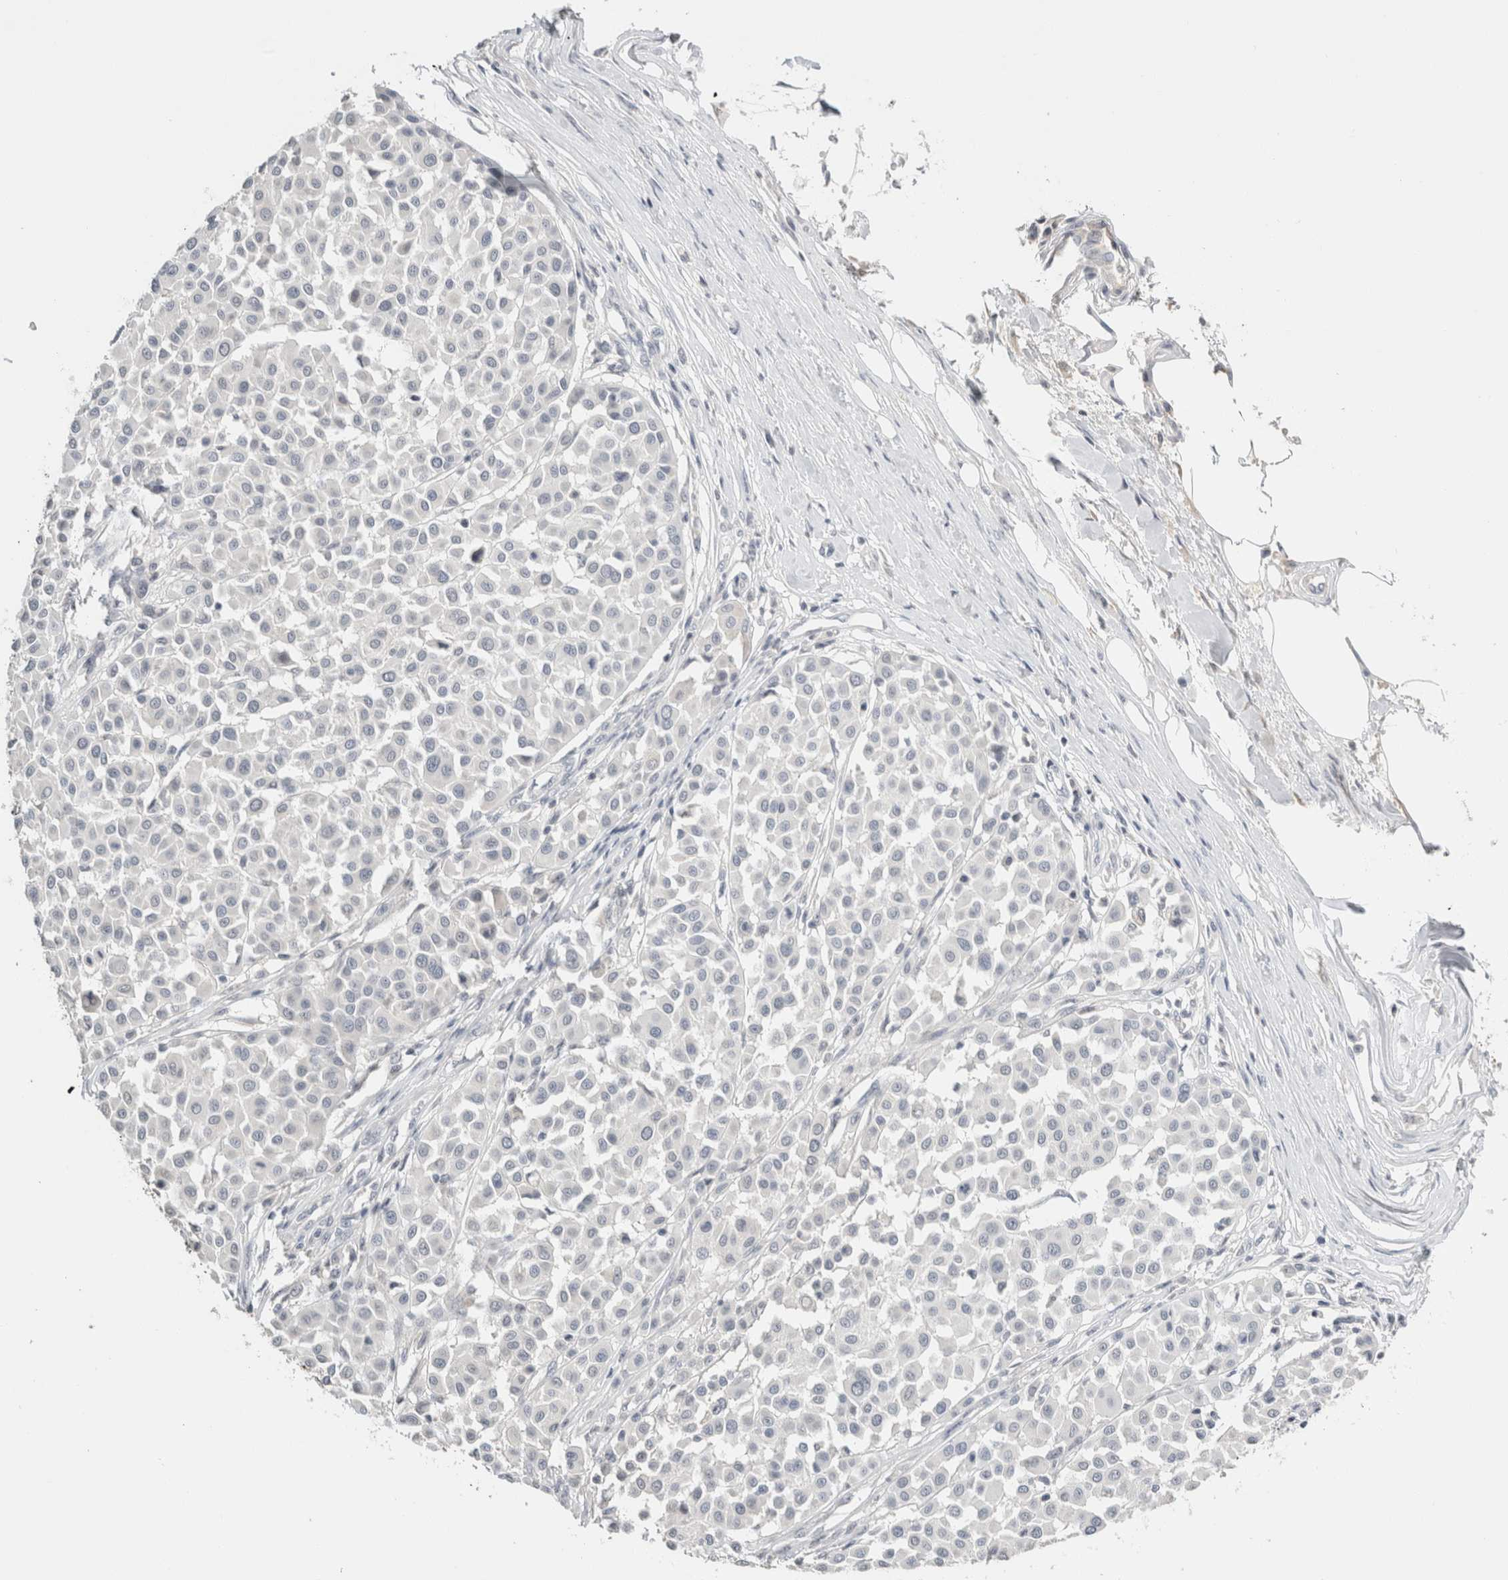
{"staining": {"intensity": "negative", "quantity": "none", "location": "none"}, "tissue": "melanoma", "cell_type": "Tumor cells", "image_type": "cancer", "snomed": [{"axis": "morphology", "description": "Malignant melanoma, Metastatic site"}, {"axis": "topography", "description": "Soft tissue"}], "caption": "DAB immunohistochemical staining of human melanoma shows no significant staining in tumor cells.", "gene": "CRAT", "patient": {"sex": "male", "age": 41}}